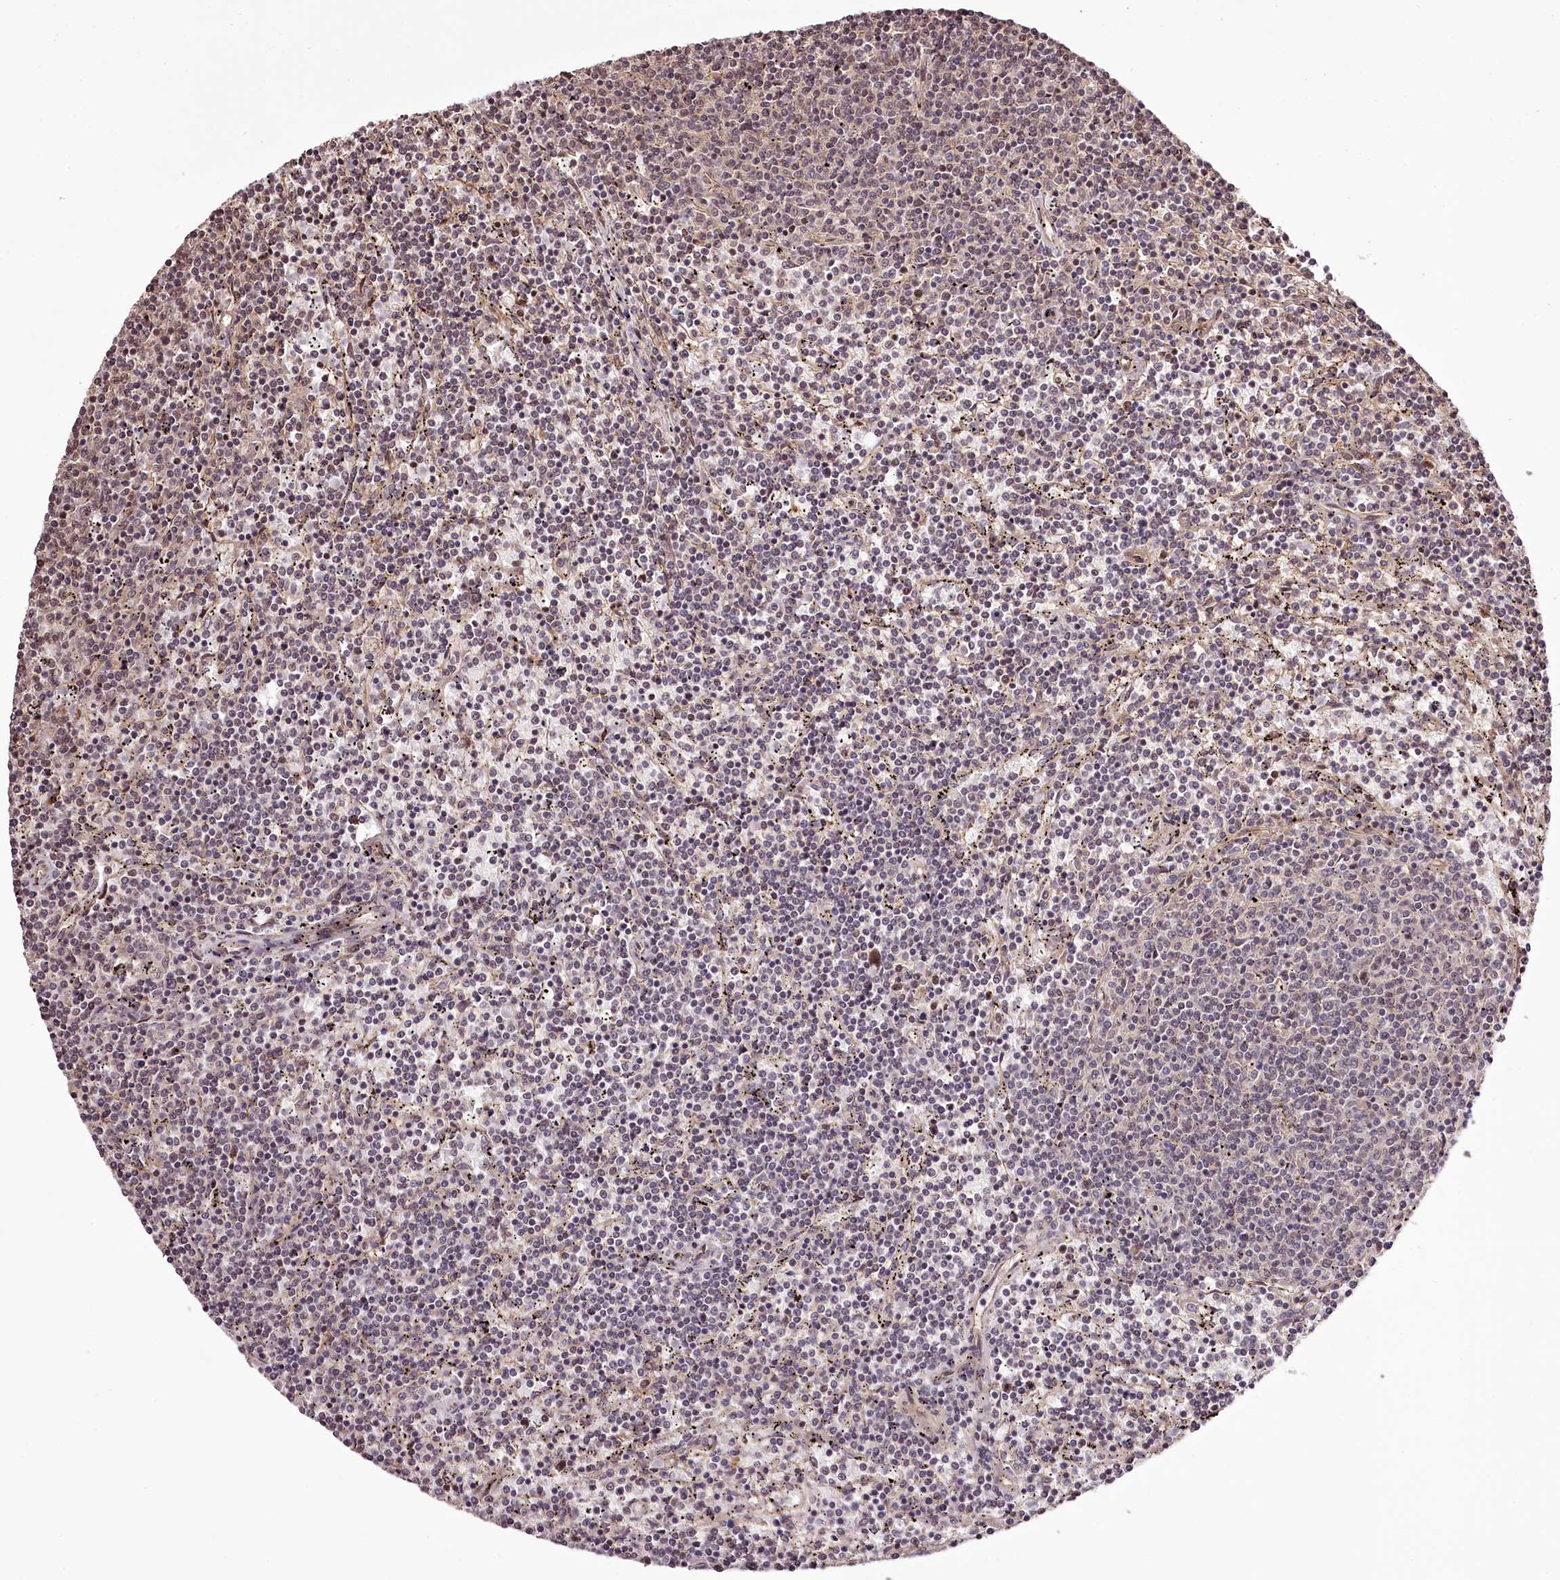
{"staining": {"intensity": "weak", "quantity": "<25%", "location": "nuclear"}, "tissue": "lymphoma", "cell_type": "Tumor cells", "image_type": "cancer", "snomed": [{"axis": "morphology", "description": "Malignant lymphoma, non-Hodgkin's type, Low grade"}, {"axis": "topography", "description": "Spleen"}], "caption": "The IHC image has no significant positivity in tumor cells of low-grade malignant lymphoma, non-Hodgkin's type tissue.", "gene": "TTC33", "patient": {"sex": "female", "age": 50}}